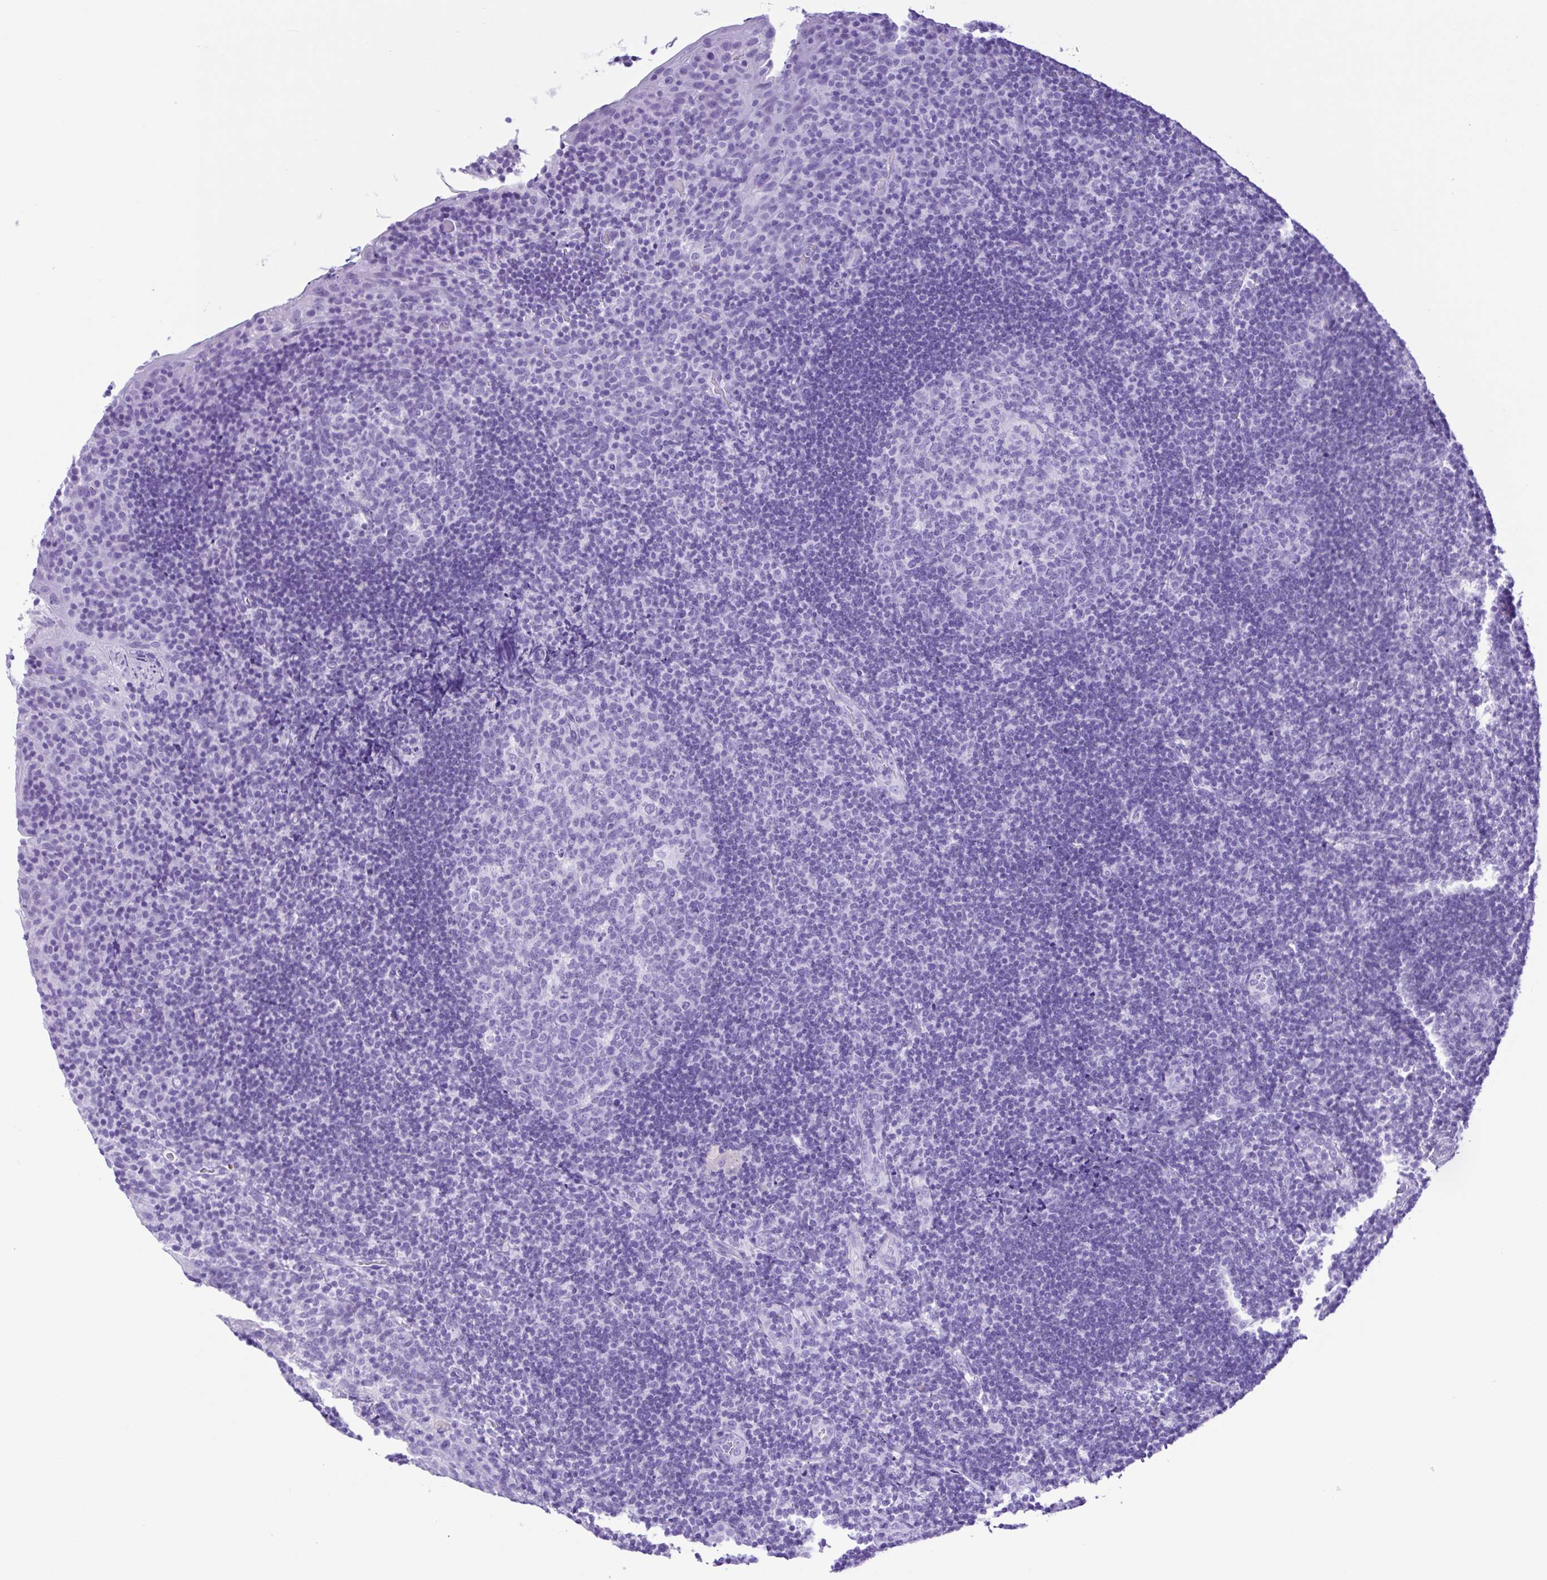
{"staining": {"intensity": "negative", "quantity": "none", "location": "none"}, "tissue": "tonsil", "cell_type": "Germinal center cells", "image_type": "normal", "snomed": [{"axis": "morphology", "description": "Normal tissue, NOS"}, {"axis": "topography", "description": "Tonsil"}], "caption": "High power microscopy micrograph of an immunohistochemistry (IHC) micrograph of benign tonsil, revealing no significant staining in germinal center cells. Nuclei are stained in blue.", "gene": "SYT1", "patient": {"sex": "male", "age": 17}}